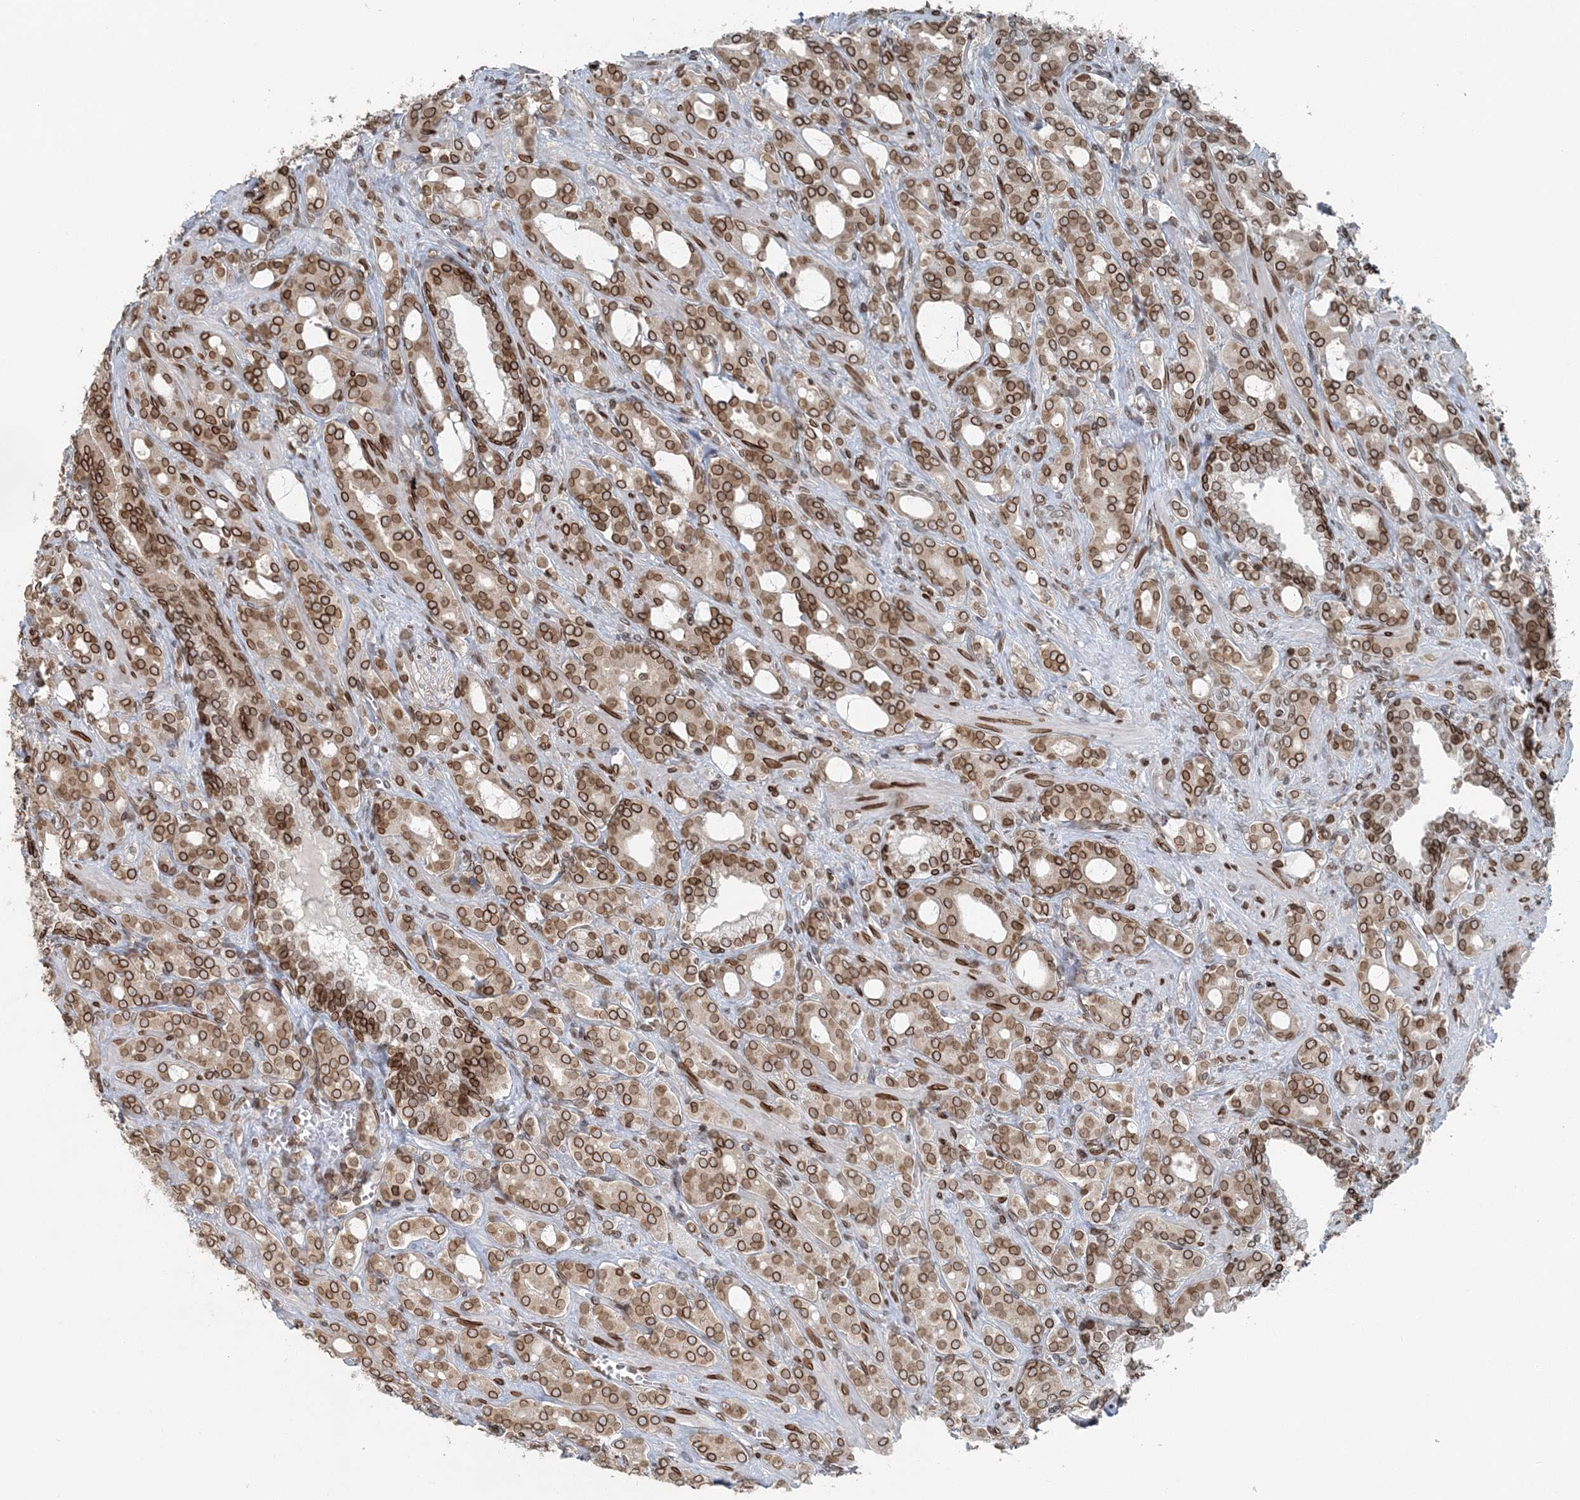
{"staining": {"intensity": "moderate", "quantity": ">75%", "location": "cytoplasmic/membranous,nuclear"}, "tissue": "prostate cancer", "cell_type": "Tumor cells", "image_type": "cancer", "snomed": [{"axis": "morphology", "description": "Adenocarcinoma, High grade"}, {"axis": "topography", "description": "Prostate"}], "caption": "Protein staining of prostate cancer (high-grade adenocarcinoma) tissue displays moderate cytoplasmic/membranous and nuclear positivity in about >75% of tumor cells.", "gene": "GJD4", "patient": {"sex": "male", "age": 72}}